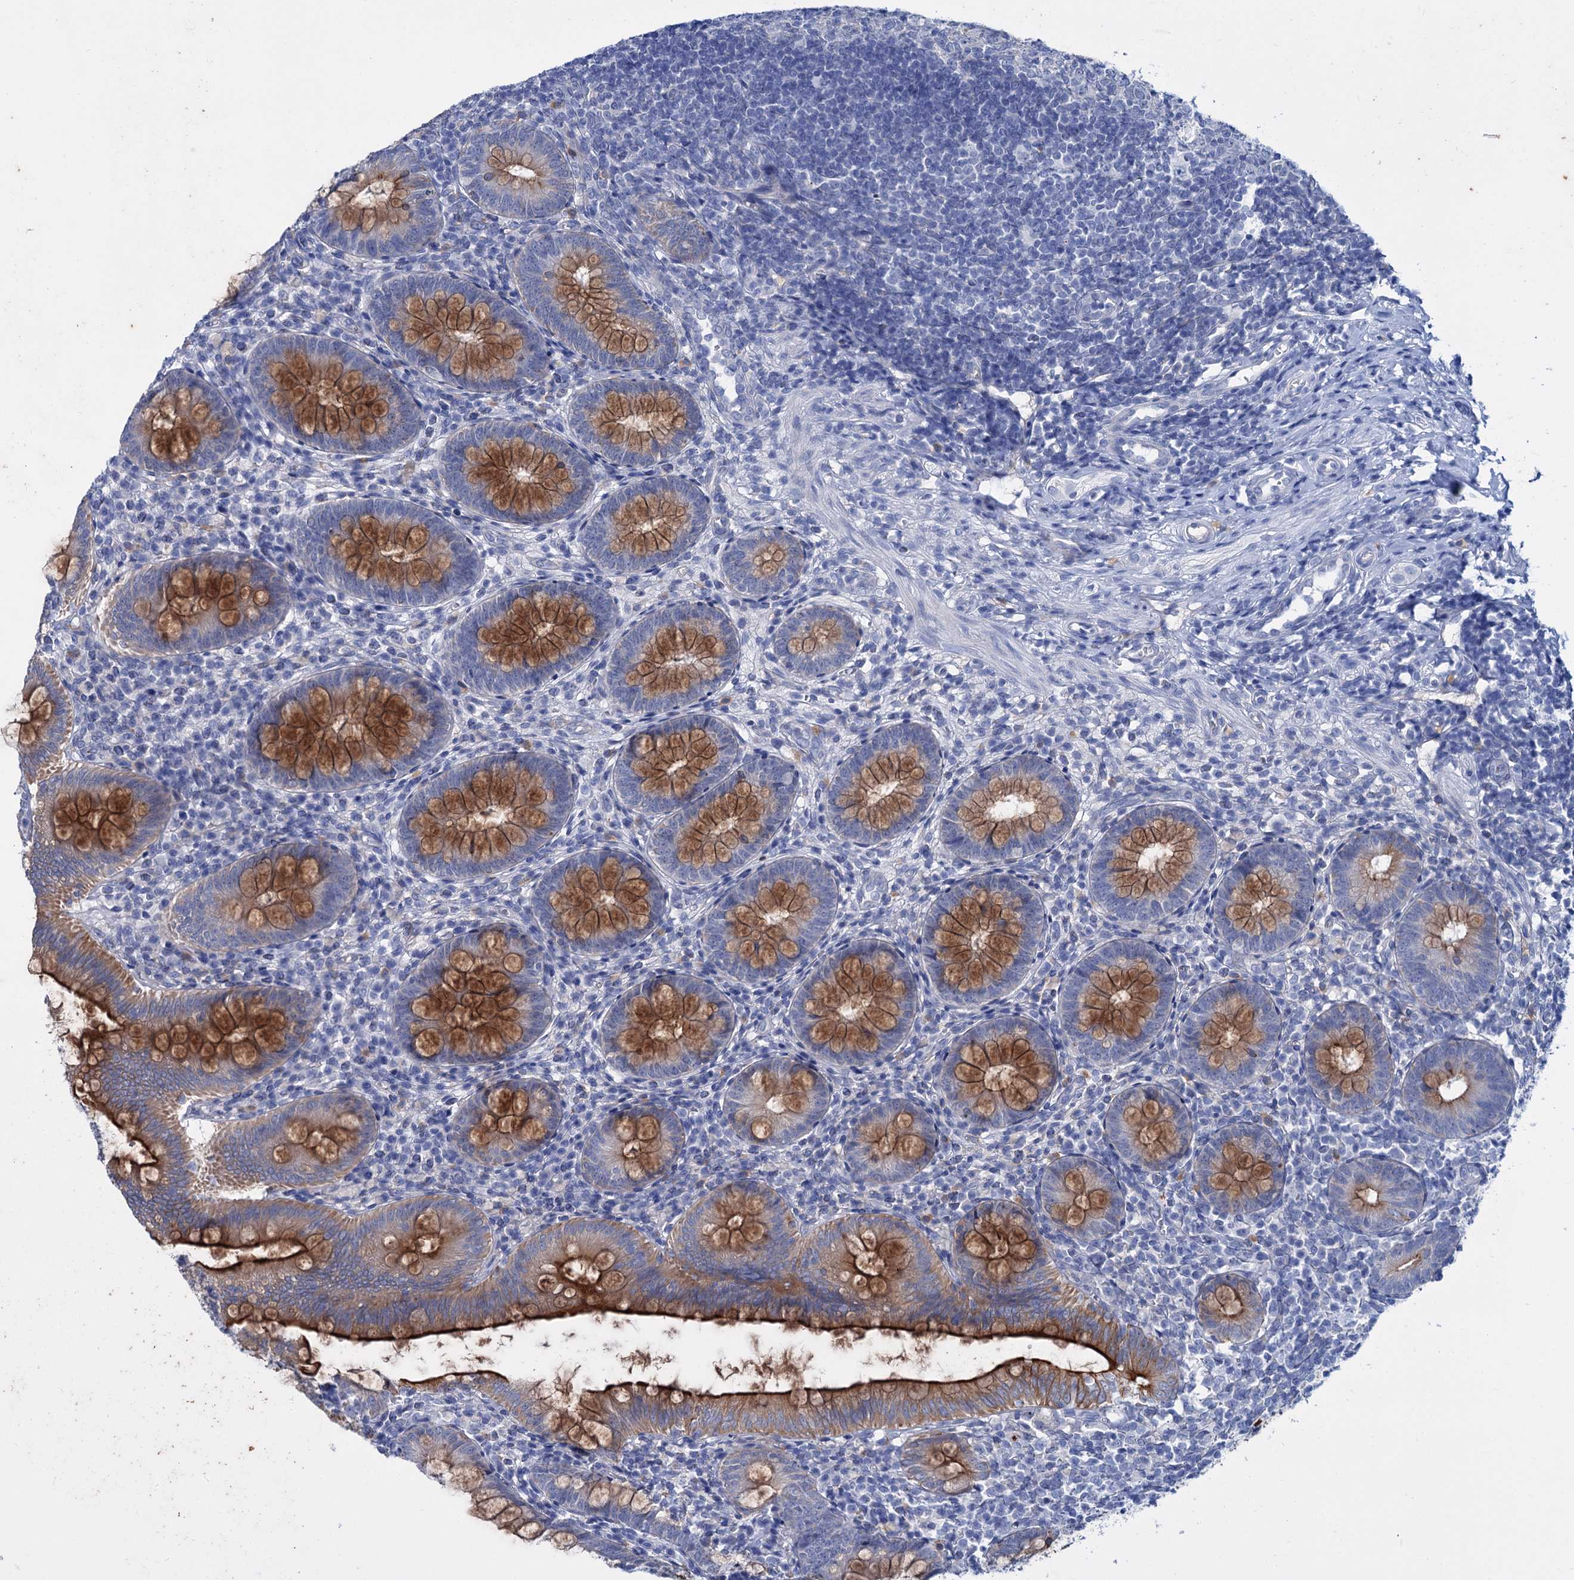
{"staining": {"intensity": "strong", "quantity": ">75%", "location": "cytoplasmic/membranous"}, "tissue": "appendix", "cell_type": "Glandular cells", "image_type": "normal", "snomed": [{"axis": "morphology", "description": "Normal tissue, NOS"}, {"axis": "topography", "description": "Appendix"}], "caption": "A high amount of strong cytoplasmic/membranous expression is appreciated in about >75% of glandular cells in unremarkable appendix.", "gene": "FAAP20", "patient": {"sex": "male", "age": 14}}